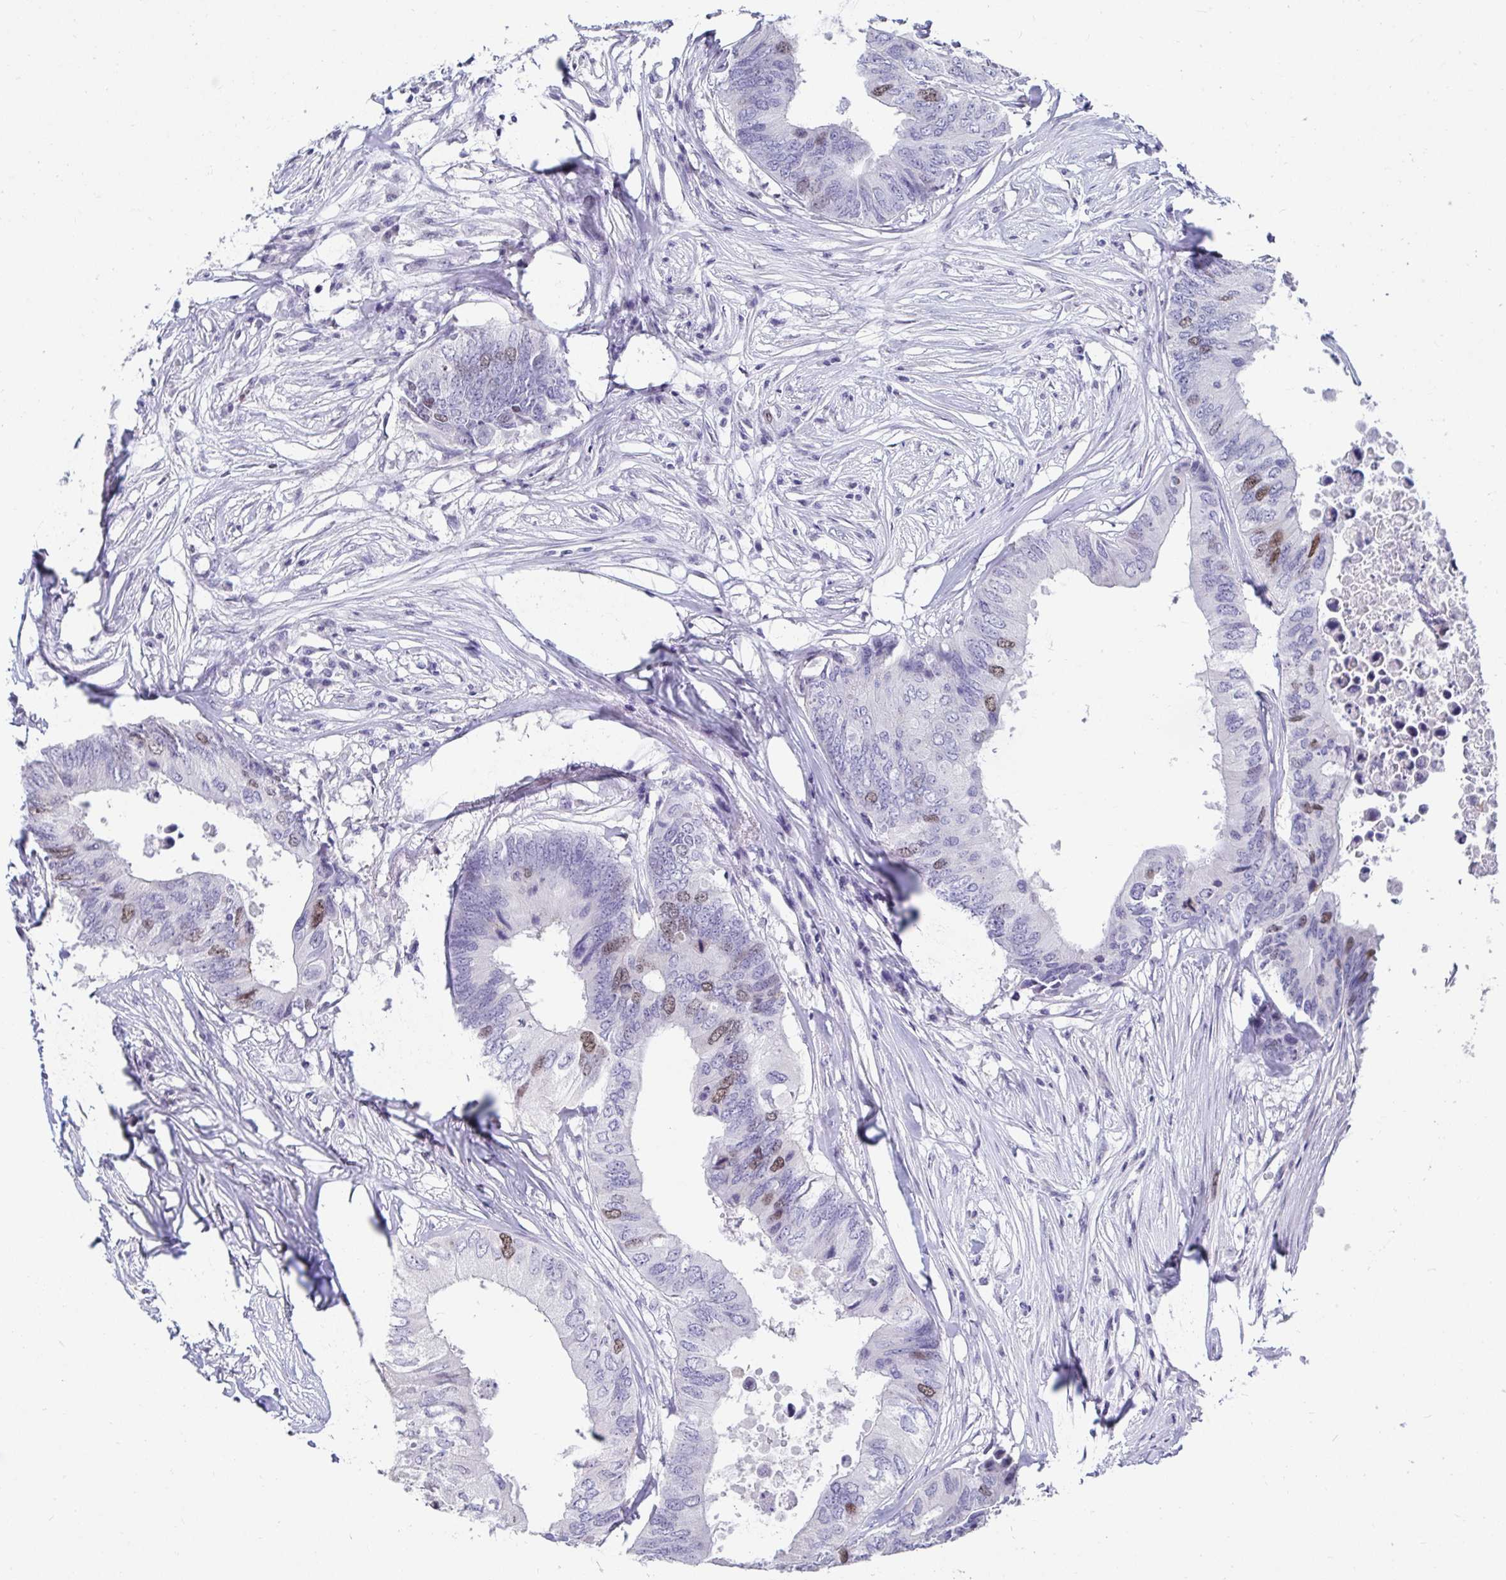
{"staining": {"intensity": "moderate", "quantity": "<25%", "location": "nuclear"}, "tissue": "colorectal cancer", "cell_type": "Tumor cells", "image_type": "cancer", "snomed": [{"axis": "morphology", "description": "Adenocarcinoma, NOS"}, {"axis": "topography", "description": "Colon"}], "caption": "This histopathology image demonstrates adenocarcinoma (colorectal) stained with immunohistochemistry to label a protein in brown. The nuclear of tumor cells show moderate positivity for the protein. Nuclei are counter-stained blue.", "gene": "ANLN", "patient": {"sex": "male", "age": 71}}